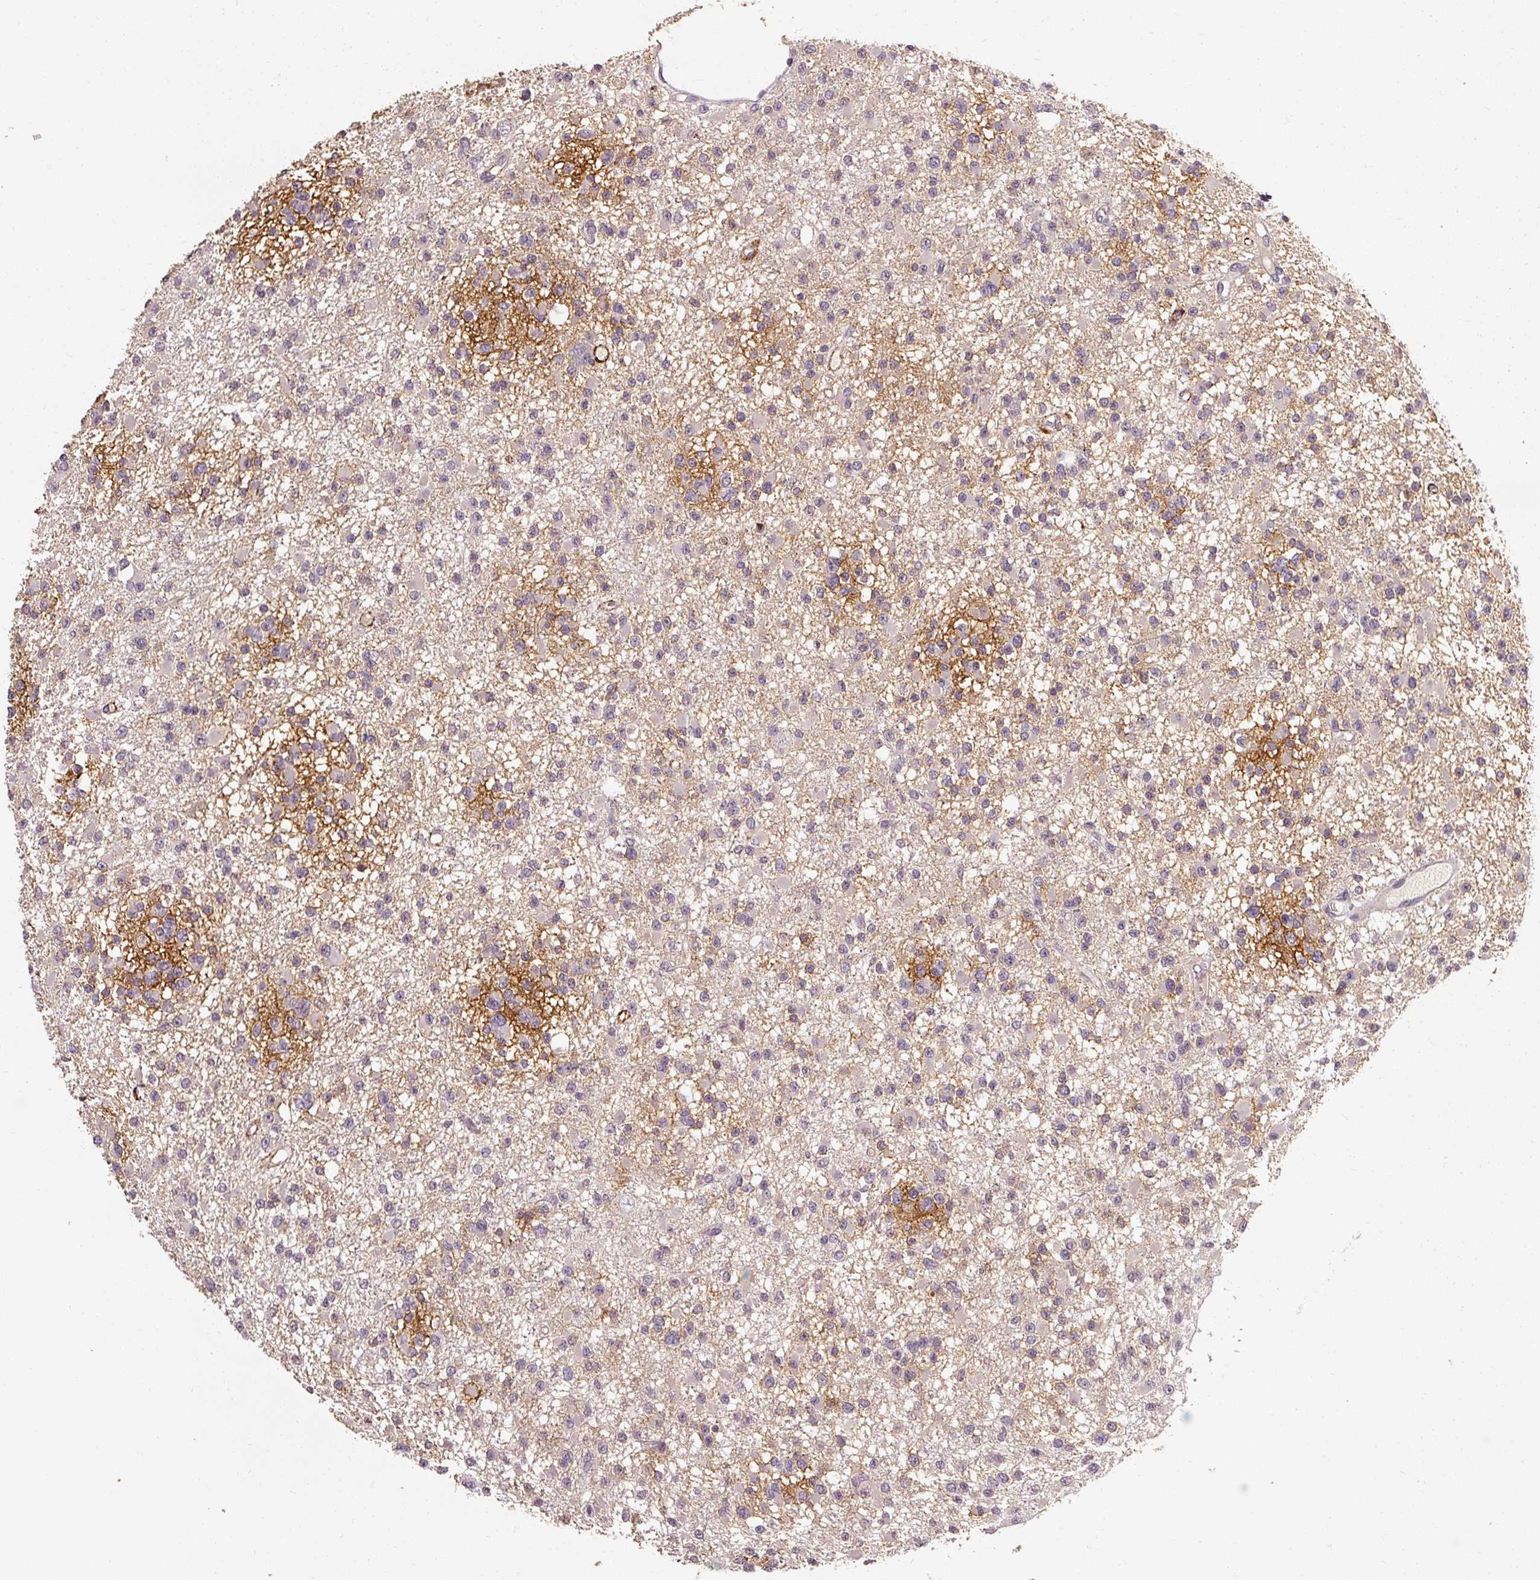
{"staining": {"intensity": "negative", "quantity": "none", "location": "none"}, "tissue": "glioma", "cell_type": "Tumor cells", "image_type": "cancer", "snomed": [{"axis": "morphology", "description": "Glioma, malignant, Low grade"}, {"axis": "topography", "description": "Brain"}], "caption": "Tumor cells show no significant positivity in glioma.", "gene": "CFAP65", "patient": {"sex": "female", "age": 22}}